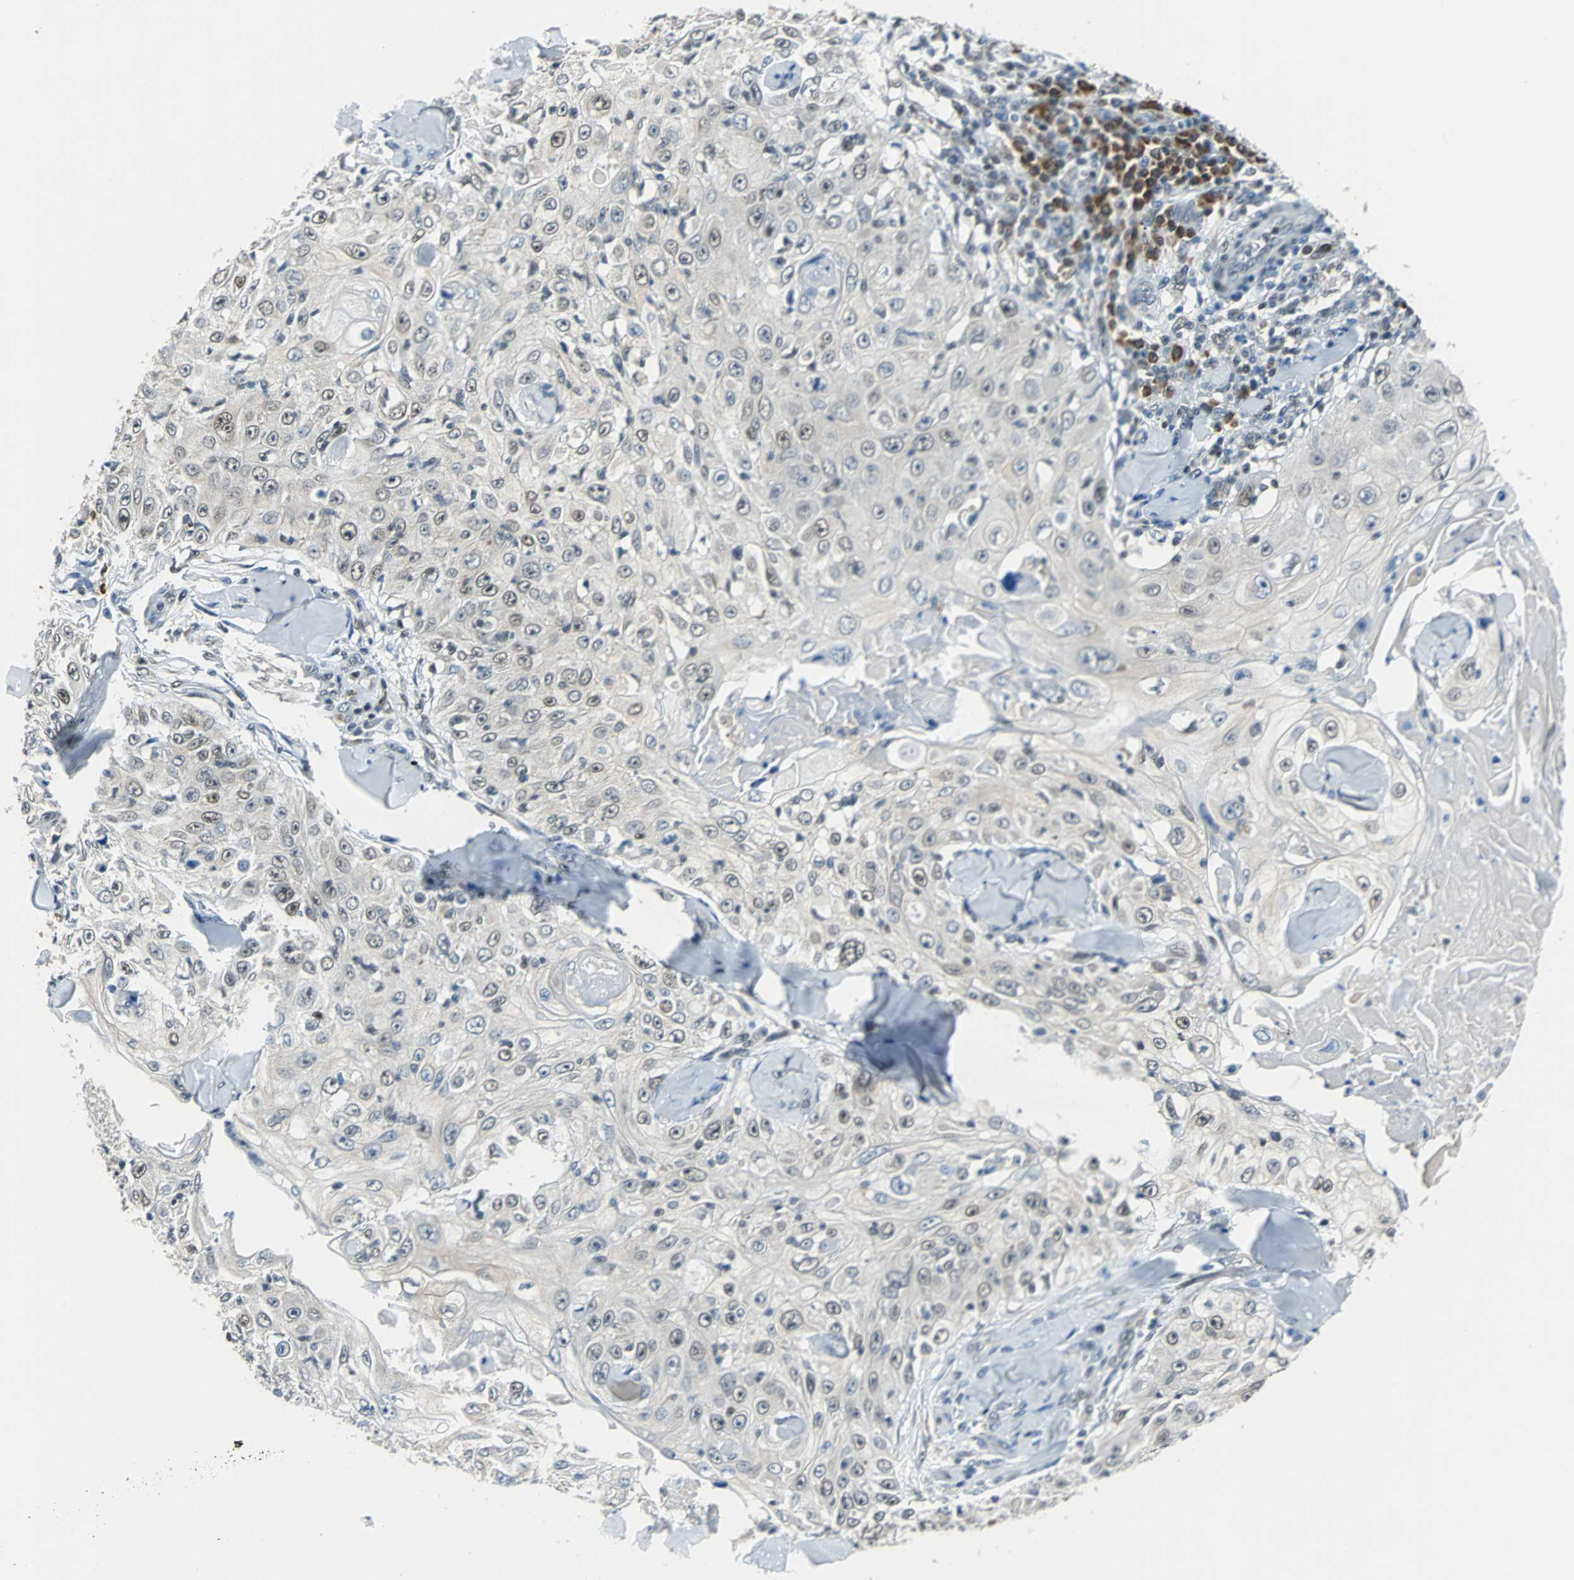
{"staining": {"intensity": "weak", "quantity": "<25%", "location": "nuclear"}, "tissue": "skin cancer", "cell_type": "Tumor cells", "image_type": "cancer", "snomed": [{"axis": "morphology", "description": "Squamous cell carcinoma, NOS"}, {"axis": "topography", "description": "Skin"}], "caption": "DAB immunohistochemical staining of skin squamous cell carcinoma demonstrates no significant staining in tumor cells. The staining is performed using DAB brown chromogen with nuclei counter-stained in using hematoxylin.", "gene": "USP28", "patient": {"sex": "male", "age": 86}}